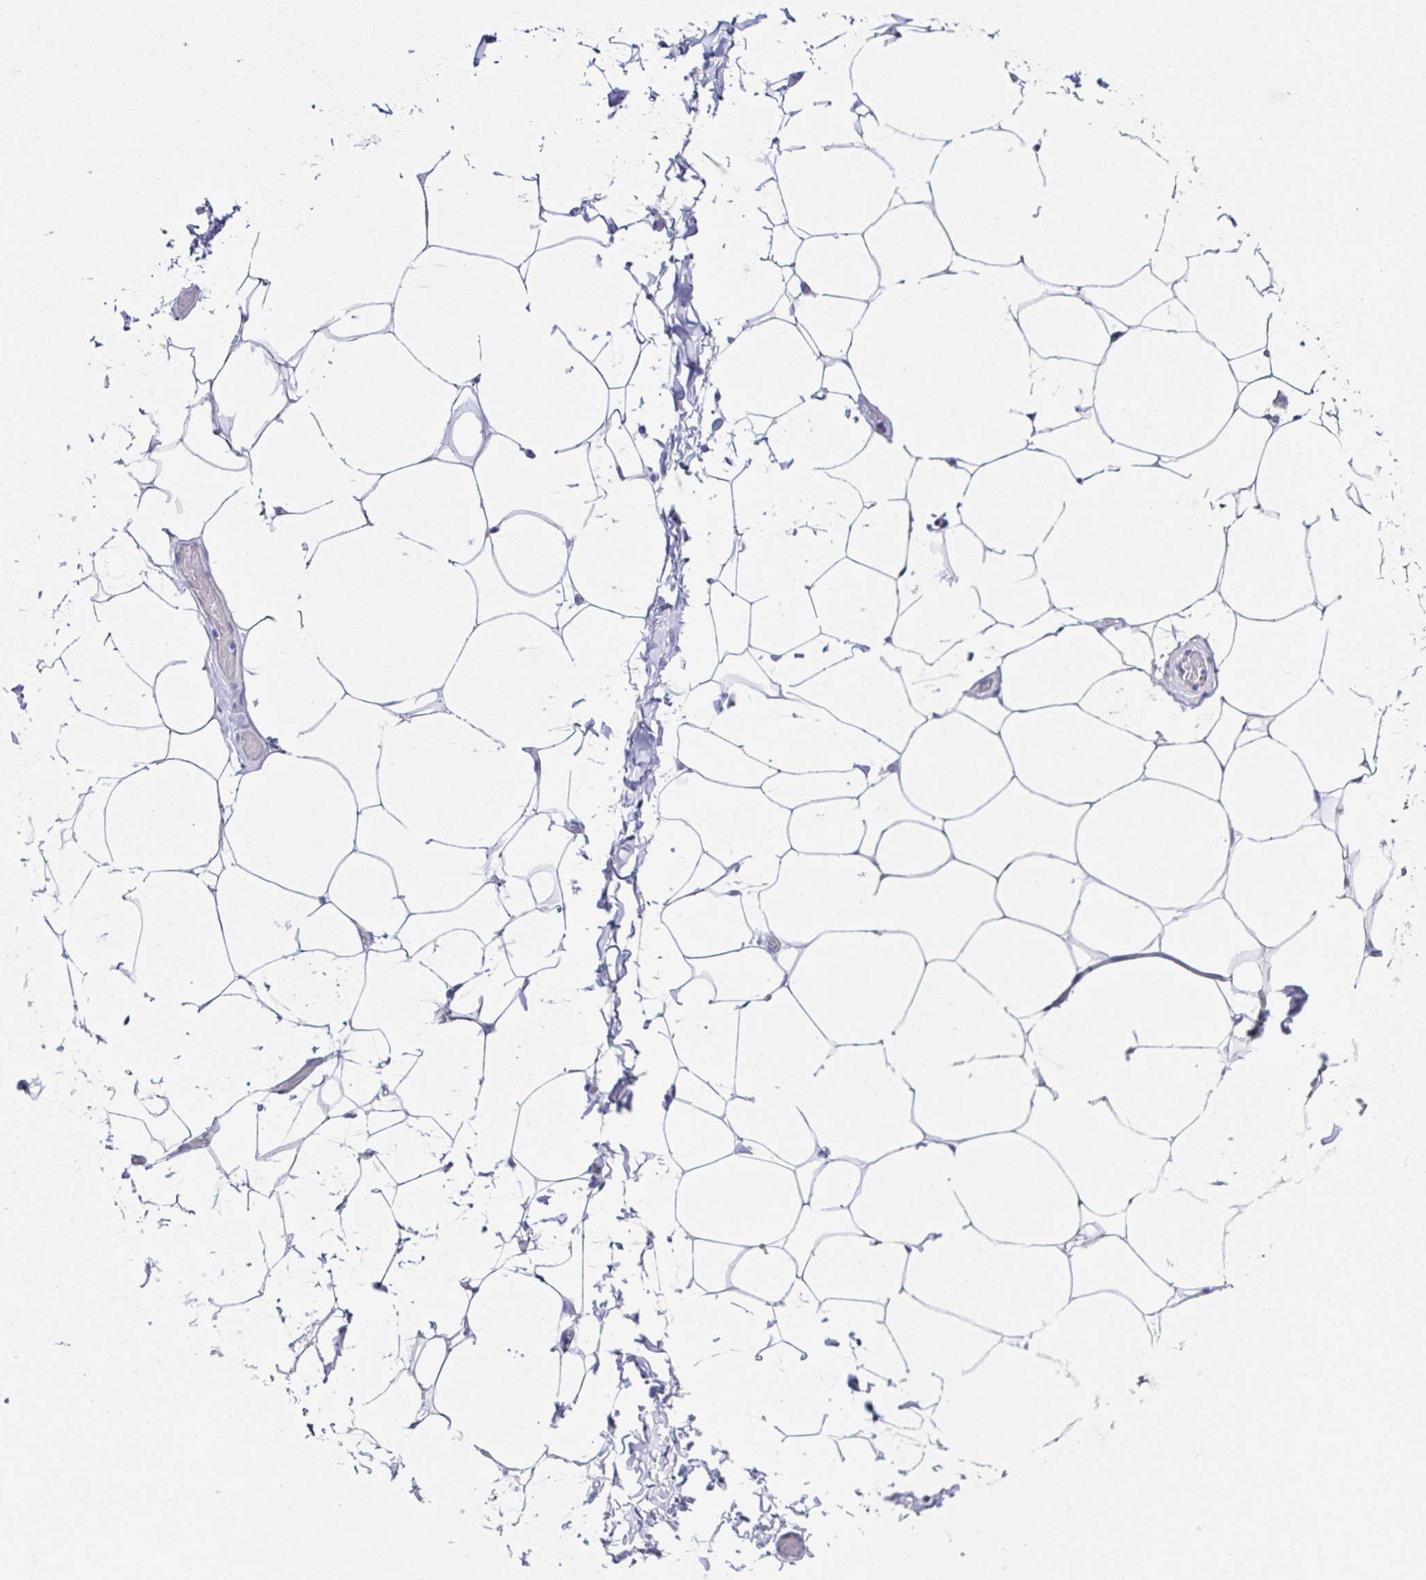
{"staining": {"intensity": "negative", "quantity": "none", "location": "none"}, "tissue": "adipose tissue", "cell_type": "Adipocytes", "image_type": "normal", "snomed": [{"axis": "morphology", "description": "Normal tissue, NOS"}, {"axis": "topography", "description": "Soft tissue"}, {"axis": "topography", "description": "Adipose tissue"}, {"axis": "topography", "description": "Vascular tissue"}, {"axis": "topography", "description": "Peripheral nerve tissue"}], "caption": "DAB immunohistochemical staining of unremarkable adipose tissue reveals no significant positivity in adipocytes. (DAB immunohistochemistry (IHC) visualized using brightfield microscopy, high magnification).", "gene": "TNNT2", "patient": {"sex": "male", "age": 29}}